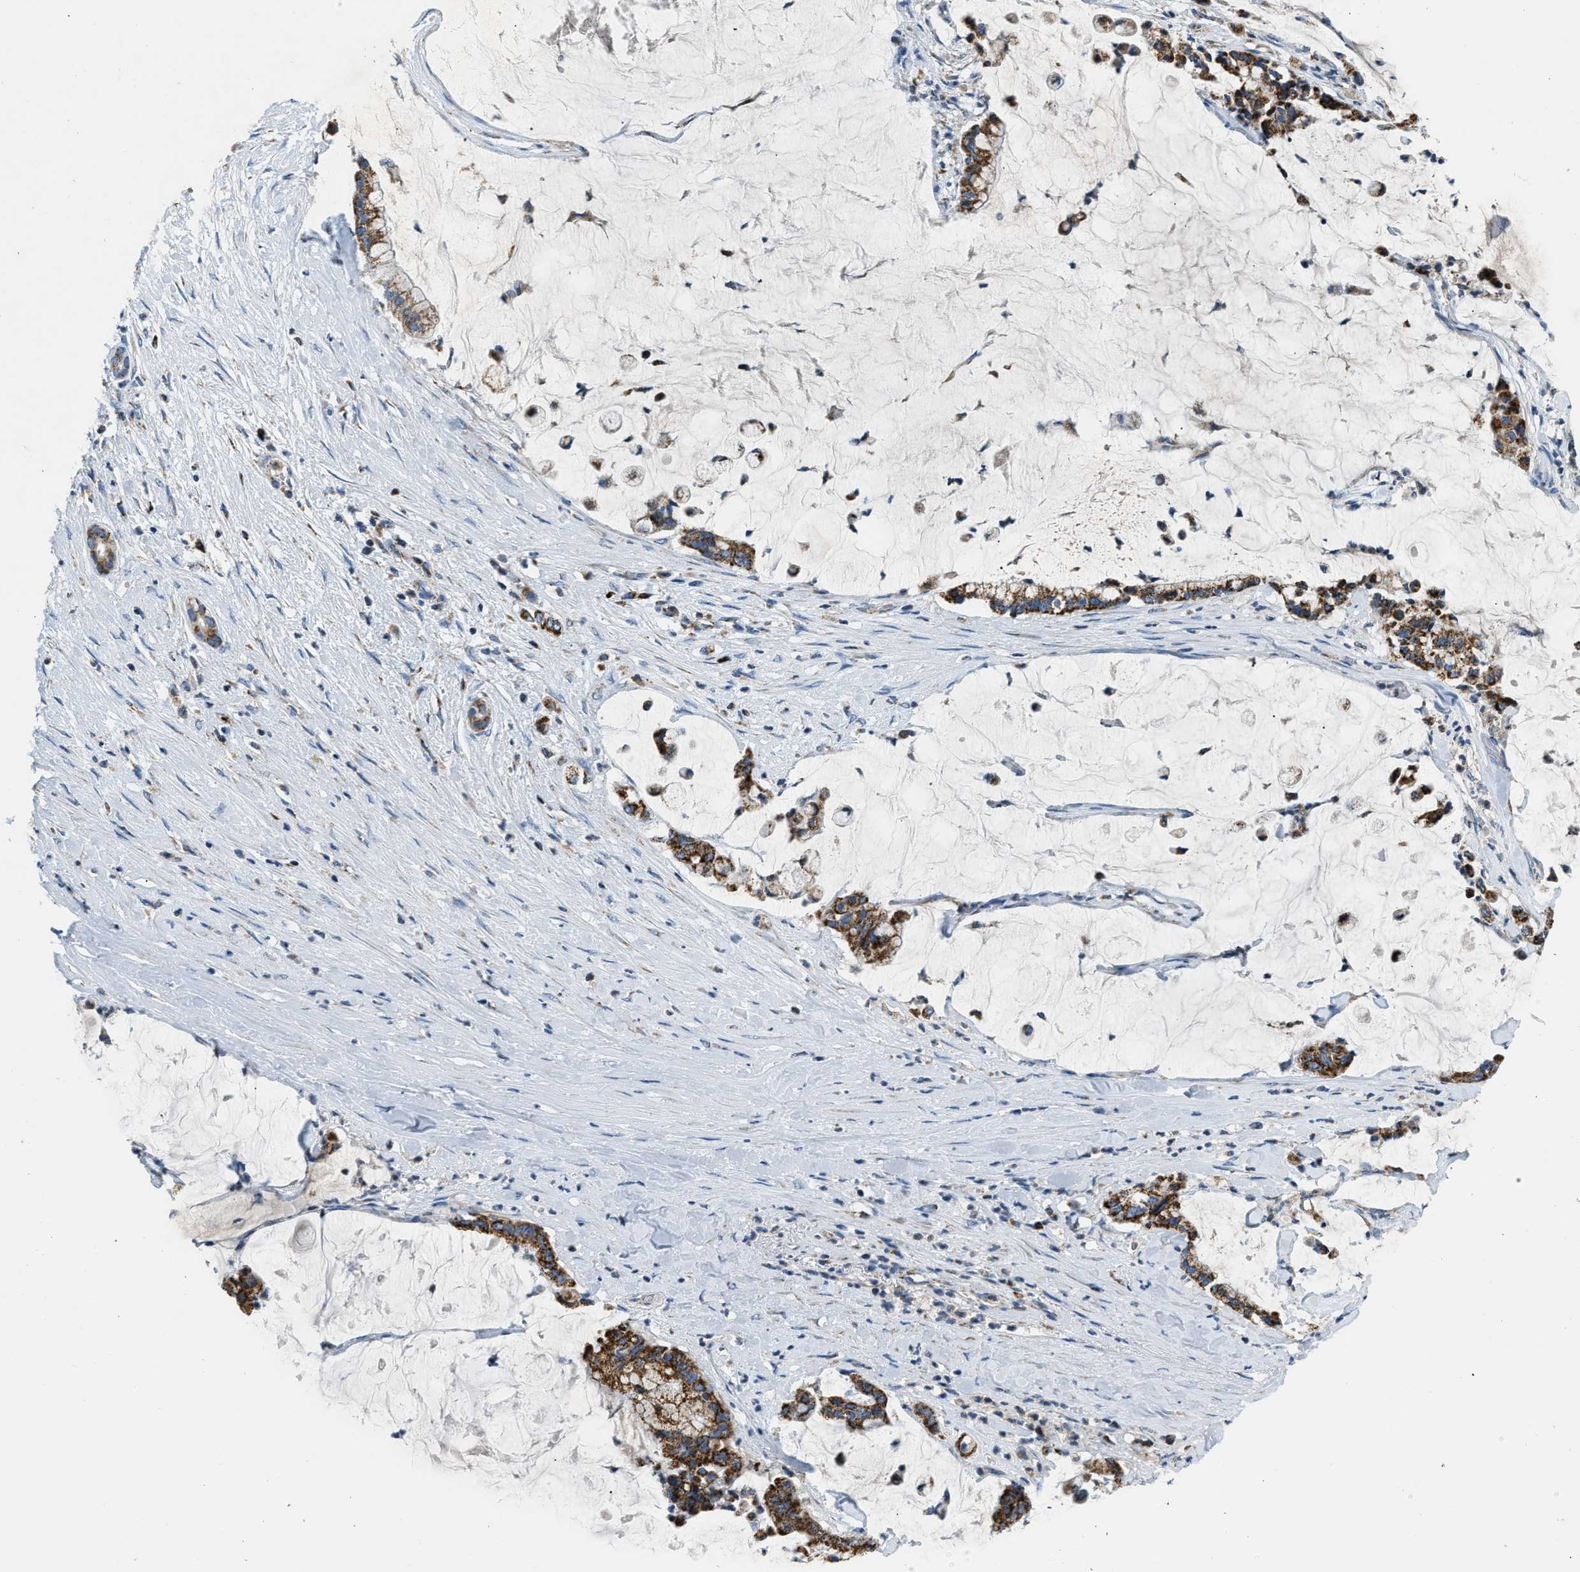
{"staining": {"intensity": "moderate", "quantity": ">75%", "location": "cytoplasmic/membranous"}, "tissue": "pancreatic cancer", "cell_type": "Tumor cells", "image_type": "cancer", "snomed": [{"axis": "morphology", "description": "Adenocarcinoma, NOS"}, {"axis": "topography", "description": "Pancreas"}], "caption": "A photomicrograph showing moderate cytoplasmic/membranous expression in approximately >75% of tumor cells in adenocarcinoma (pancreatic), as visualized by brown immunohistochemical staining.", "gene": "ACADVL", "patient": {"sex": "male", "age": 41}}